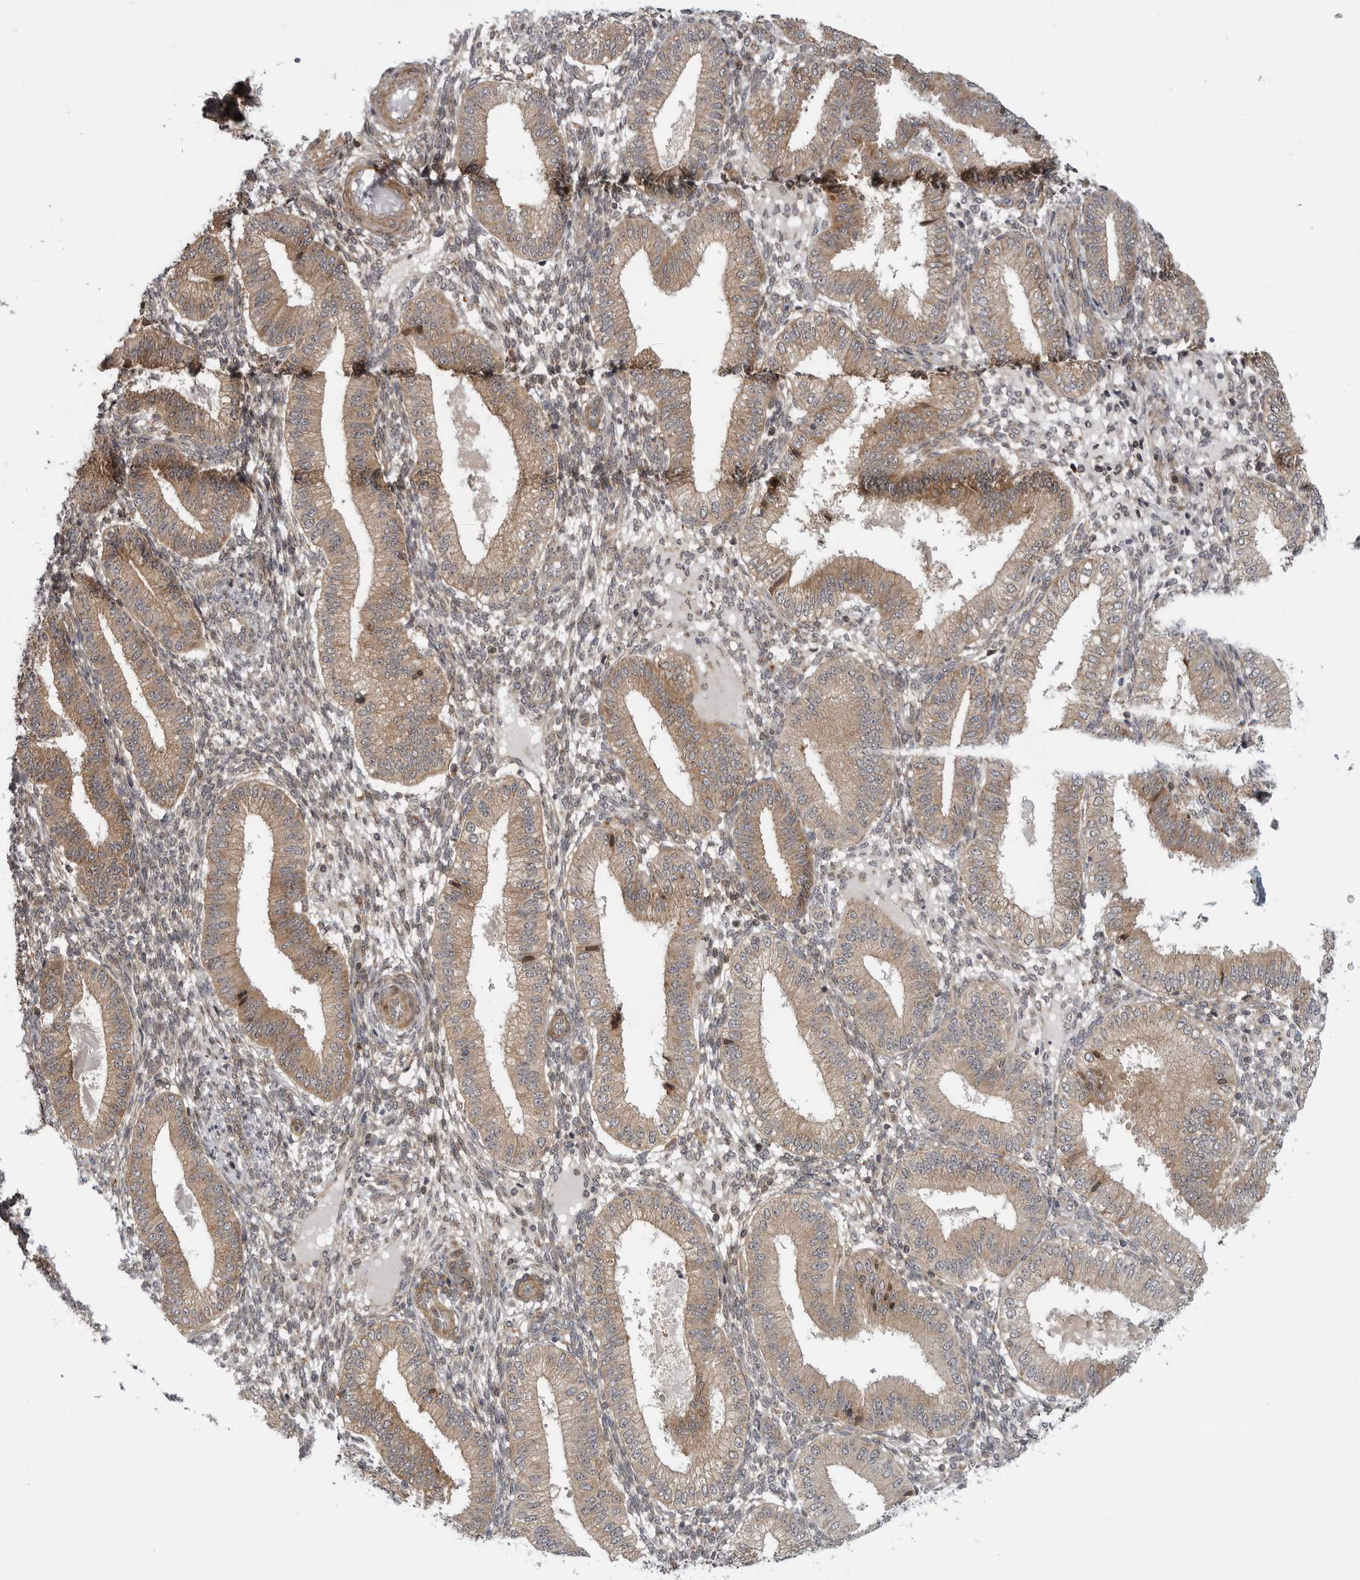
{"staining": {"intensity": "moderate", "quantity": "<25%", "location": "cytoplasmic/membranous"}, "tissue": "endometrium", "cell_type": "Cells in endometrial stroma", "image_type": "normal", "snomed": [{"axis": "morphology", "description": "Normal tissue, NOS"}, {"axis": "topography", "description": "Endometrium"}], "caption": "This is an image of immunohistochemistry (IHC) staining of unremarkable endometrium, which shows moderate positivity in the cytoplasmic/membranous of cells in endometrial stroma.", "gene": "LRRC45", "patient": {"sex": "female", "age": 39}}